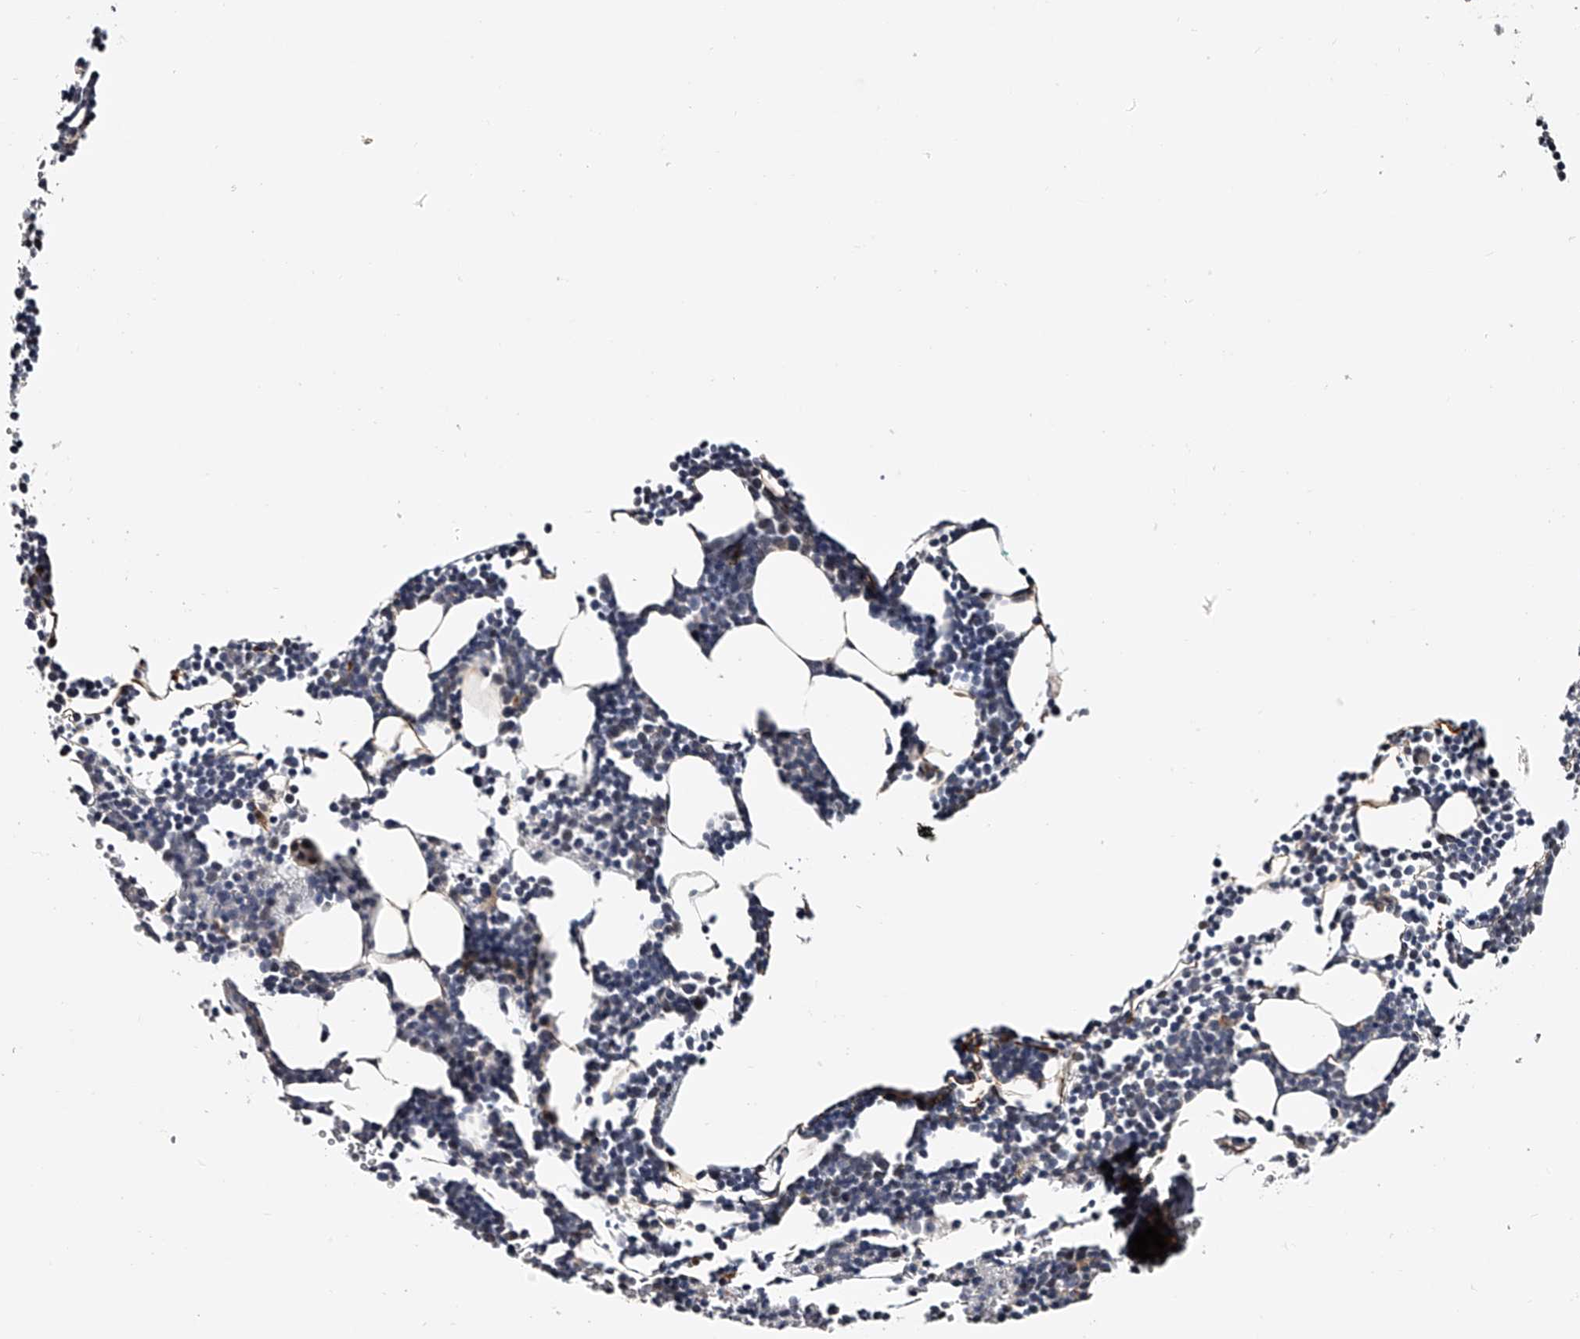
{"staining": {"intensity": "weak", "quantity": "<25%", "location": "cytoplasmic/membranous"}, "tissue": "bone marrow", "cell_type": "Hematopoietic cells", "image_type": "normal", "snomed": [{"axis": "morphology", "description": "Normal tissue, NOS"}, {"axis": "topography", "description": "Bone marrow"}], "caption": "Bone marrow stained for a protein using immunohistochemistry reveals no expression hematopoietic cells.", "gene": "MDN1", "patient": {"sex": "female", "age": 67}}